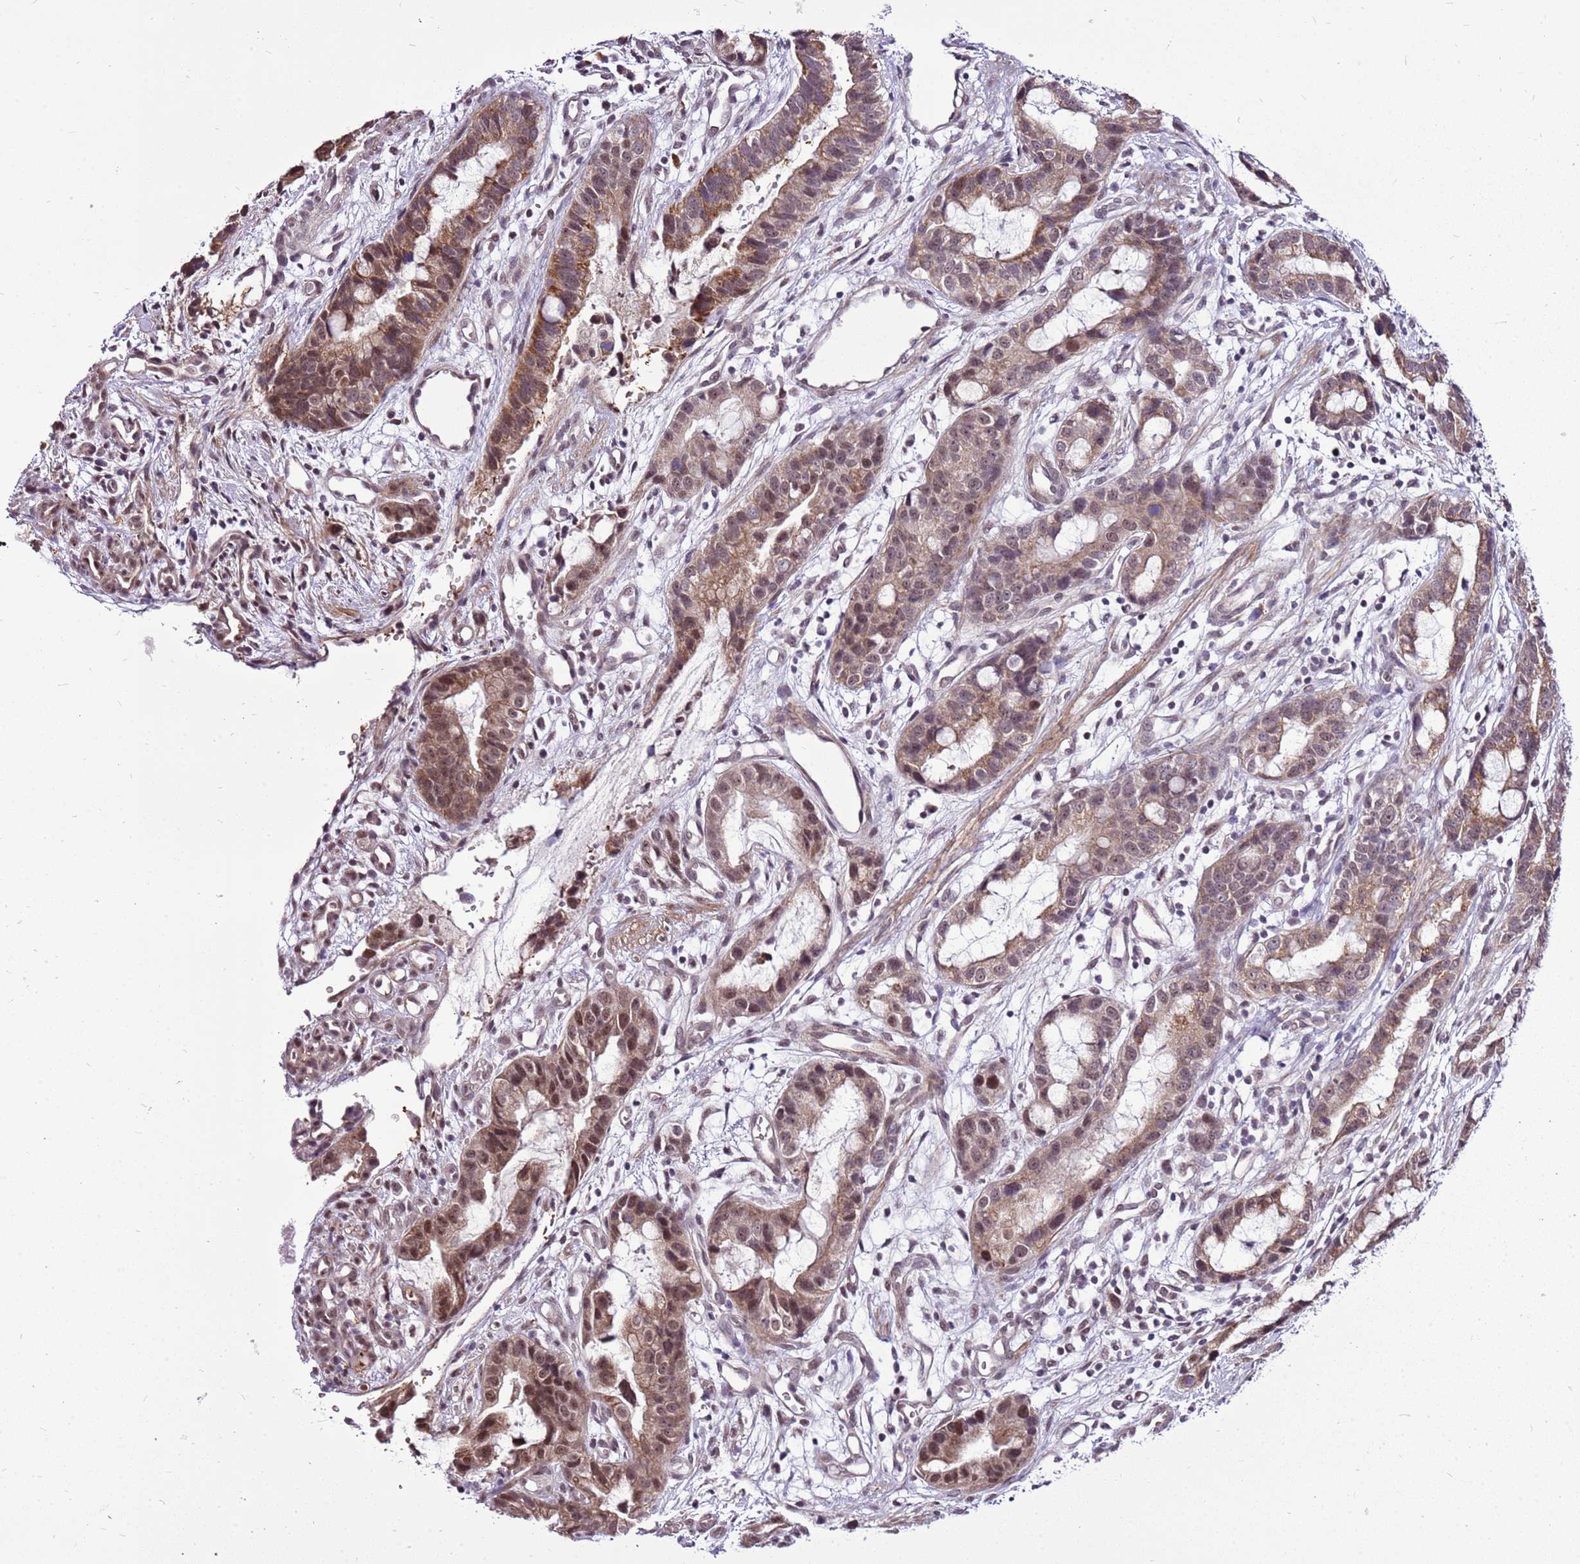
{"staining": {"intensity": "moderate", "quantity": ">75%", "location": "cytoplasmic/membranous,nuclear"}, "tissue": "stomach cancer", "cell_type": "Tumor cells", "image_type": "cancer", "snomed": [{"axis": "morphology", "description": "Adenocarcinoma, NOS"}, {"axis": "topography", "description": "Stomach"}], "caption": "An image of human stomach adenocarcinoma stained for a protein exhibits moderate cytoplasmic/membranous and nuclear brown staining in tumor cells.", "gene": "CCDC166", "patient": {"sex": "male", "age": 55}}